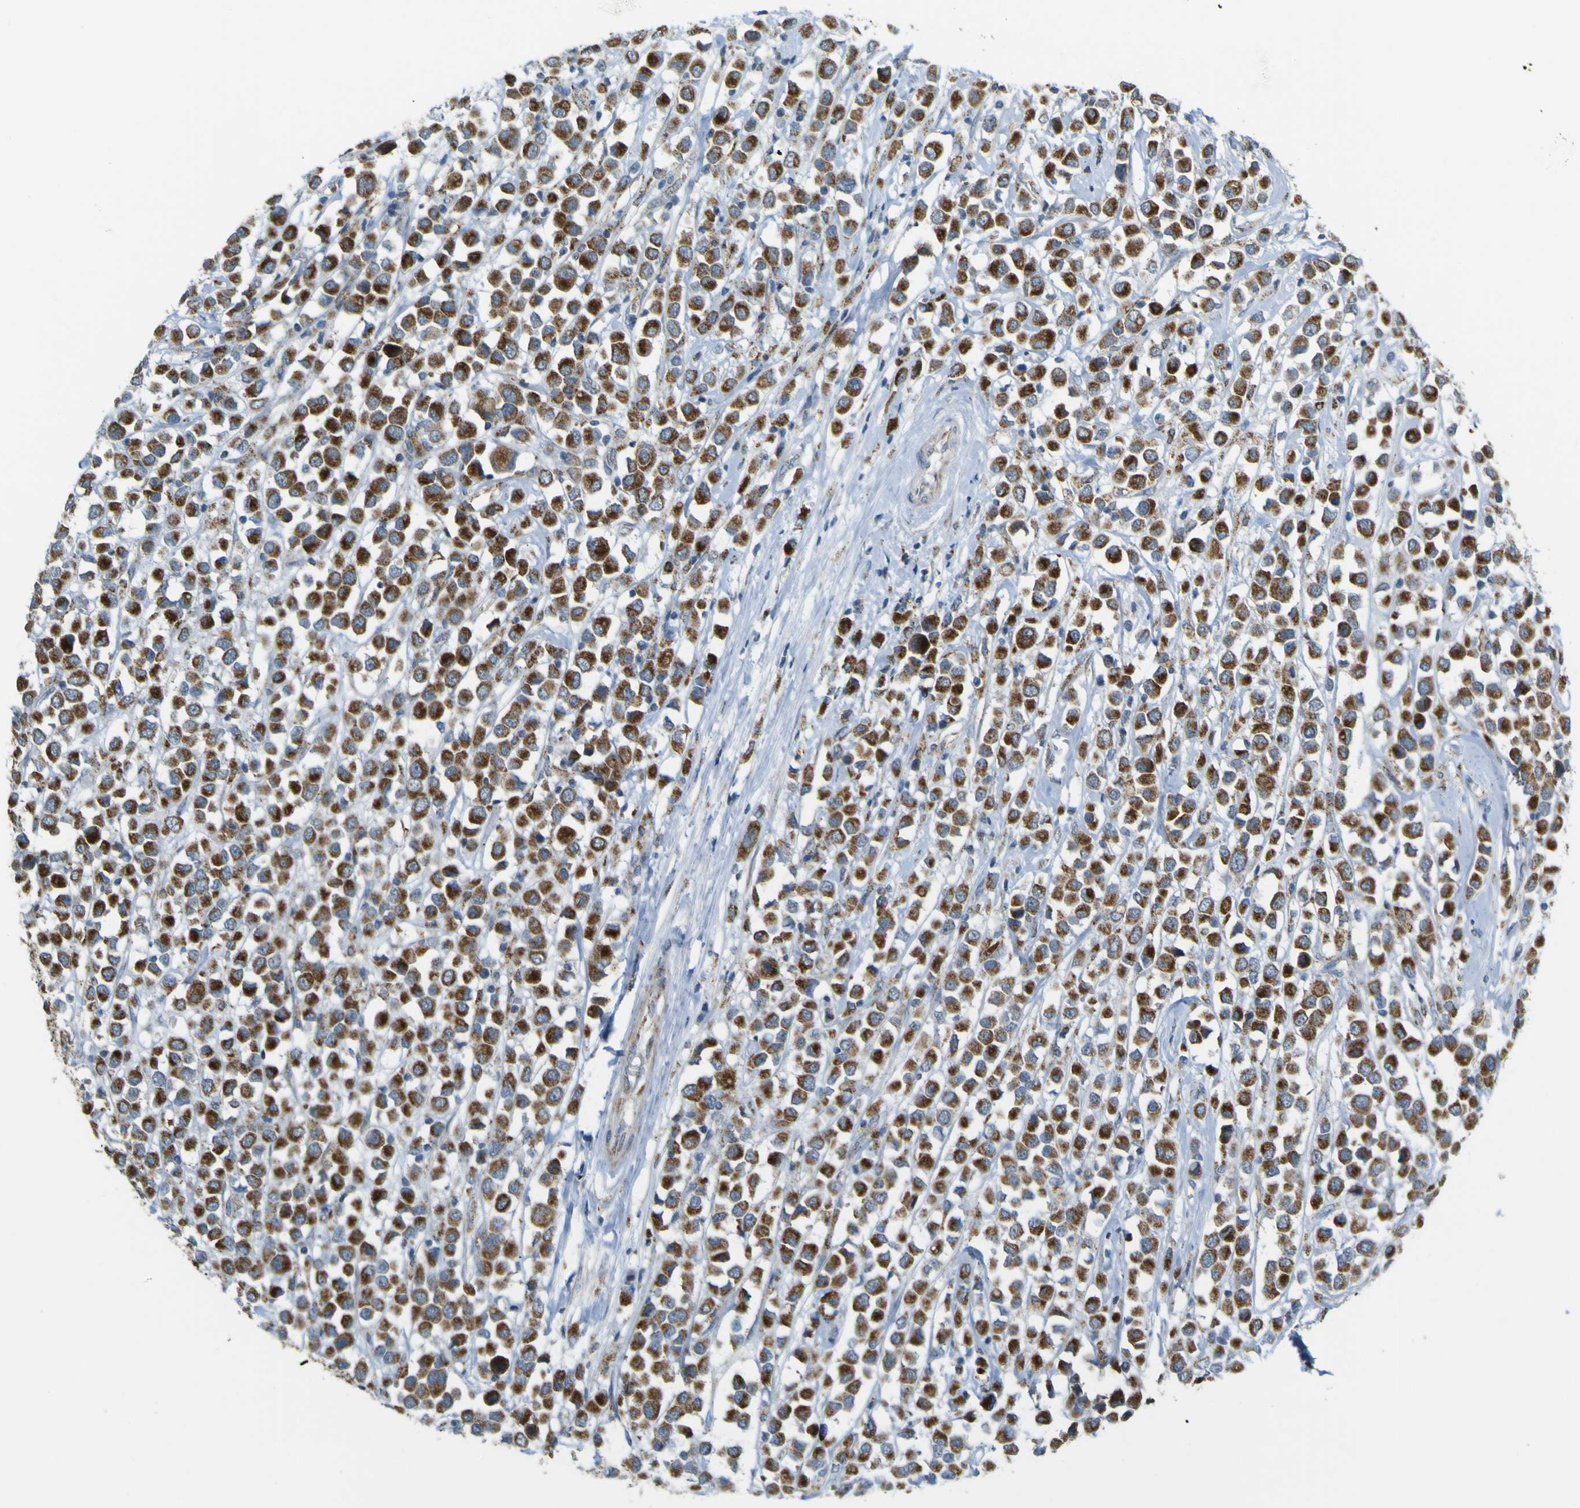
{"staining": {"intensity": "moderate", "quantity": ">75%", "location": "cytoplasmic/membranous"}, "tissue": "breast cancer", "cell_type": "Tumor cells", "image_type": "cancer", "snomed": [{"axis": "morphology", "description": "Duct carcinoma"}, {"axis": "topography", "description": "Breast"}], "caption": "Protein staining of breast cancer (intraductal carcinoma) tissue shows moderate cytoplasmic/membranous positivity in approximately >75% of tumor cells.", "gene": "ACBD5", "patient": {"sex": "female", "age": 61}}